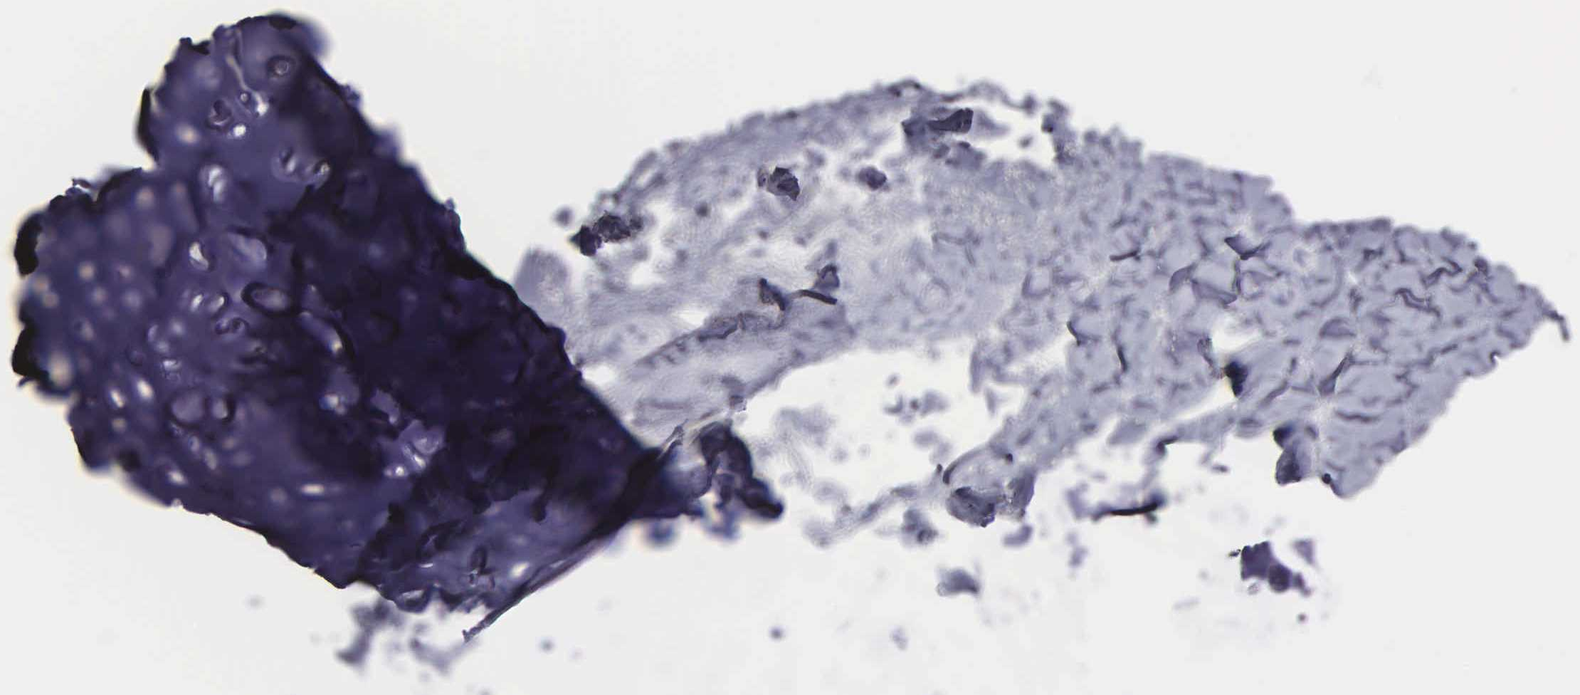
{"staining": {"intensity": "negative", "quantity": "none", "location": "none"}, "tissue": "bronchus", "cell_type": "Respiratory epithelial cells", "image_type": "normal", "snomed": [{"axis": "morphology", "description": "Normal tissue, NOS"}, {"axis": "topography", "description": "Cartilage tissue"}, {"axis": "topography", "description": "Lung"}], "caption": "An immunohistochemistry (IHC) micrograph of normal bronchus is shown. There is no staining in respiratory epithelial cells of bronchus.", "gene": "FBLN5", "patient": {"sex": "male", "age": 65}}